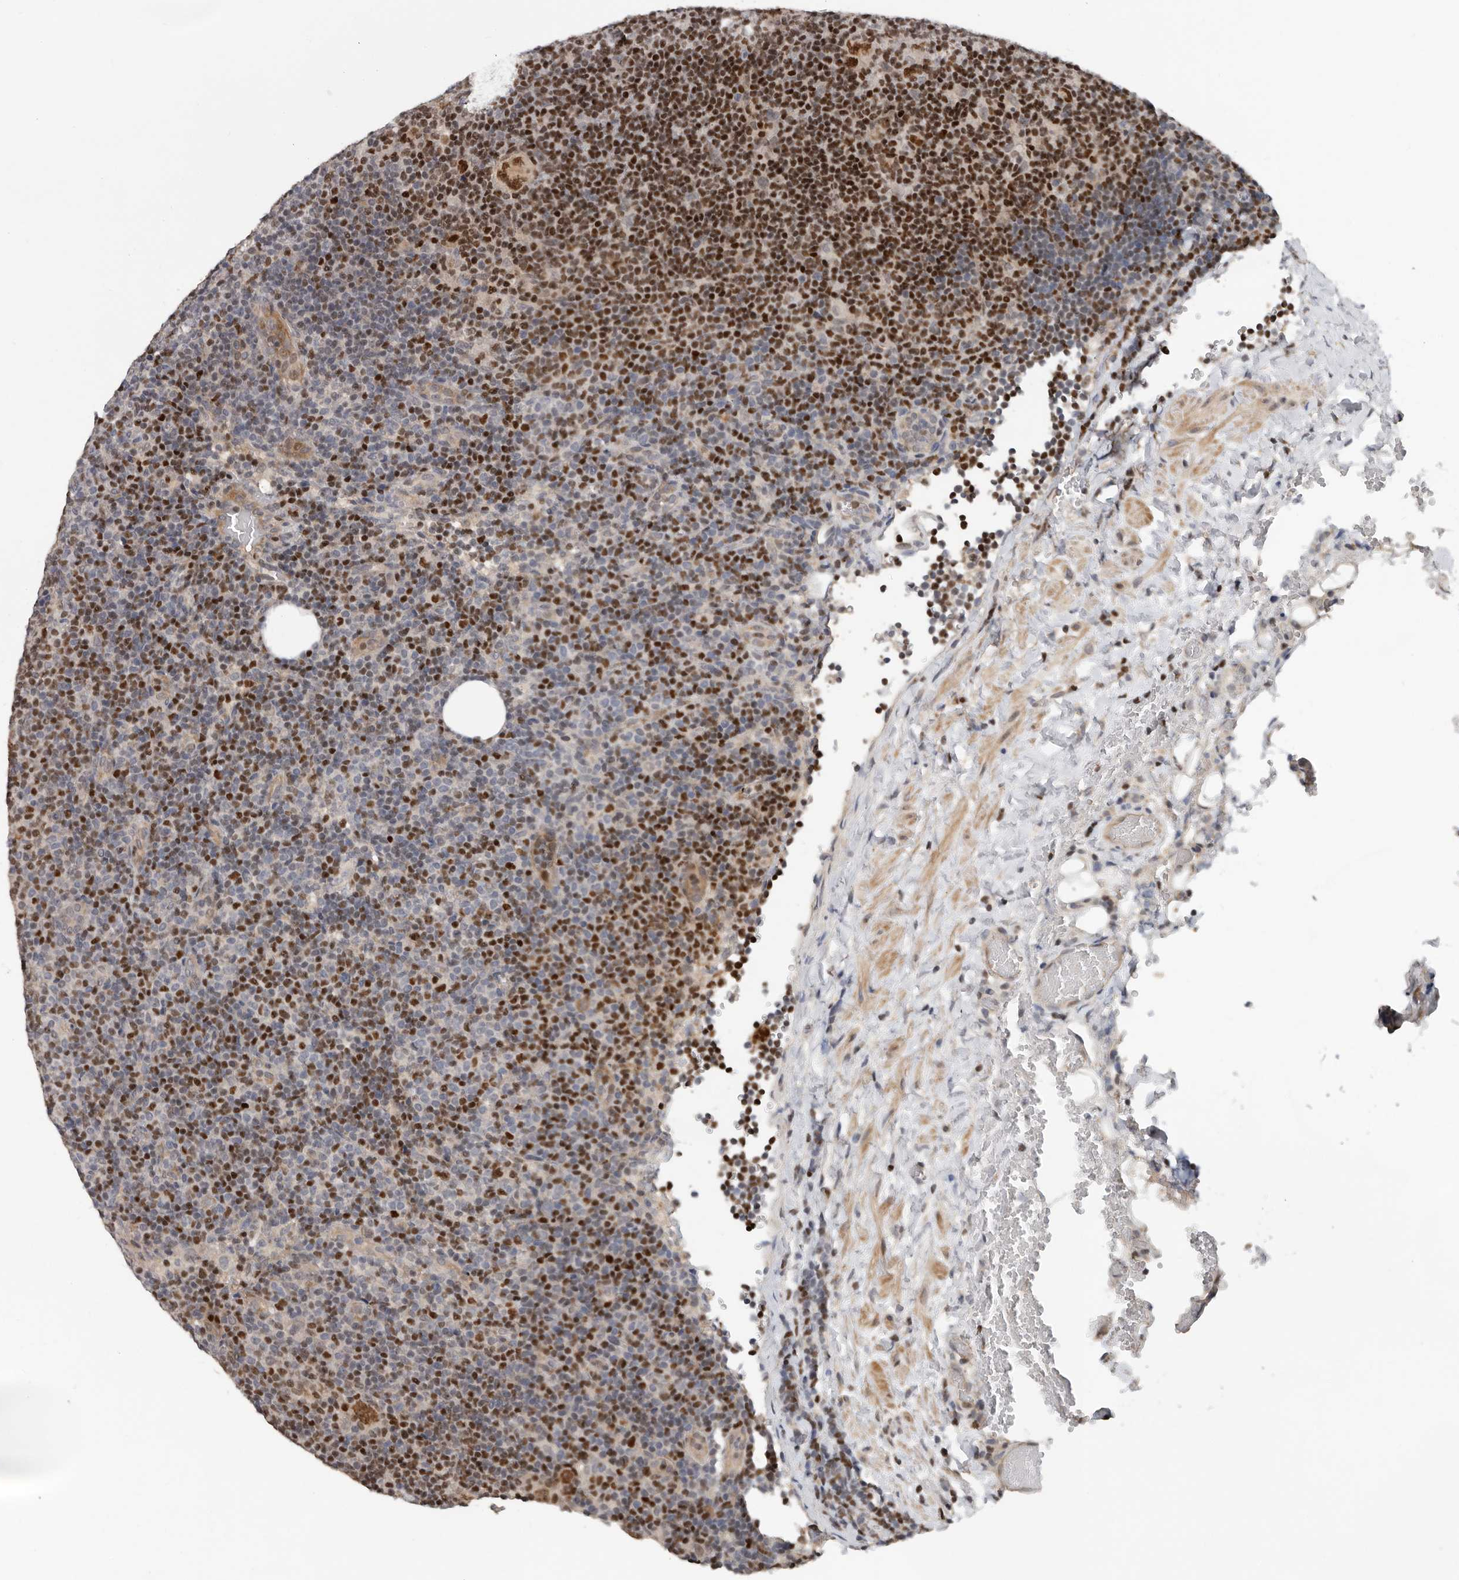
{"staining": {"intensity": "strong", "quantity": ">75%", "location": "nuclear"}, "tissue": "lymphoma", "cell_type": "Tumor cells", "image_type": "cancer", "snomed": [{"axis": "morphology", "description": "Hodgkin's disease, NOS"}, {"axis": "topography", "description": "Lymph node"}], "caption": "Immunohistochemistry (IHC) (DAB (3,3'-diaminobenzidine)) staining of human lymphoma shows strong nuclear protein positivity in about >75% of tumor cells.", "gene": "HENMT1", "patient": {"sex": "female", "age": 57}}